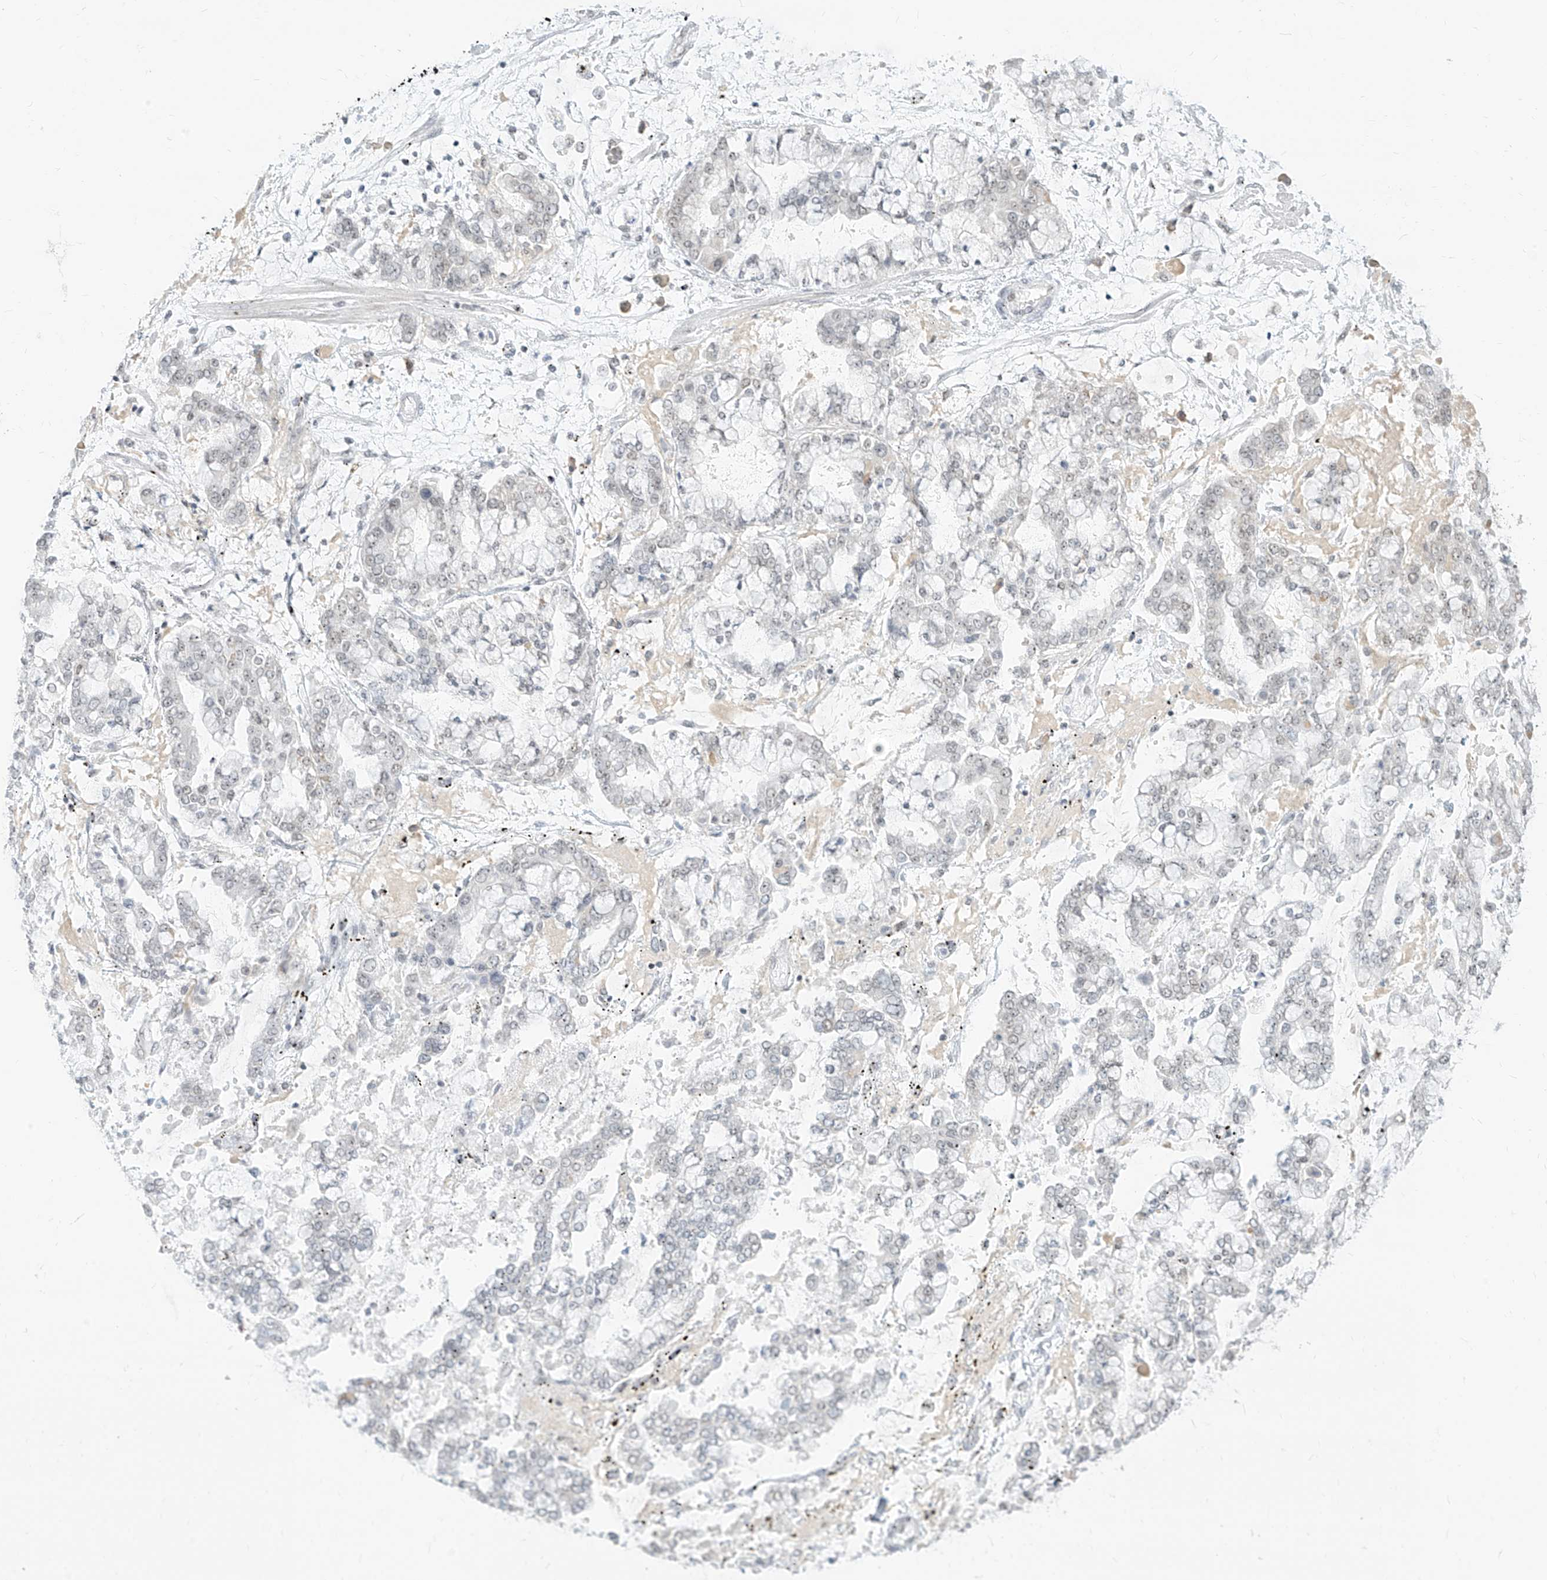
{"staining": {"intensity": "negative", "quantity": "none", "location": "none"}, "tissue": "stomach cancer", "cell_type": "Tumor cells", "image_type": "cancer", "snomed": [{"axis": "morphology", "description": "Normal tissue, NOS"}, {"axis": "morphology", "description": "Adenocarcinoma, NOS"}, {"axis": "topography", "description": "Stomach, upper"}, {"axis": "topography", "description": "Stomach"}], "caption": "Immunohistochemistry (IHC) image of neoplastic tissue: human stomach adenocarcinoma stained with DAB displays no significant protein positivity in tumor cells.", "gene": "SUPT5H", "patient": {"sex": "male", "age": 76}}